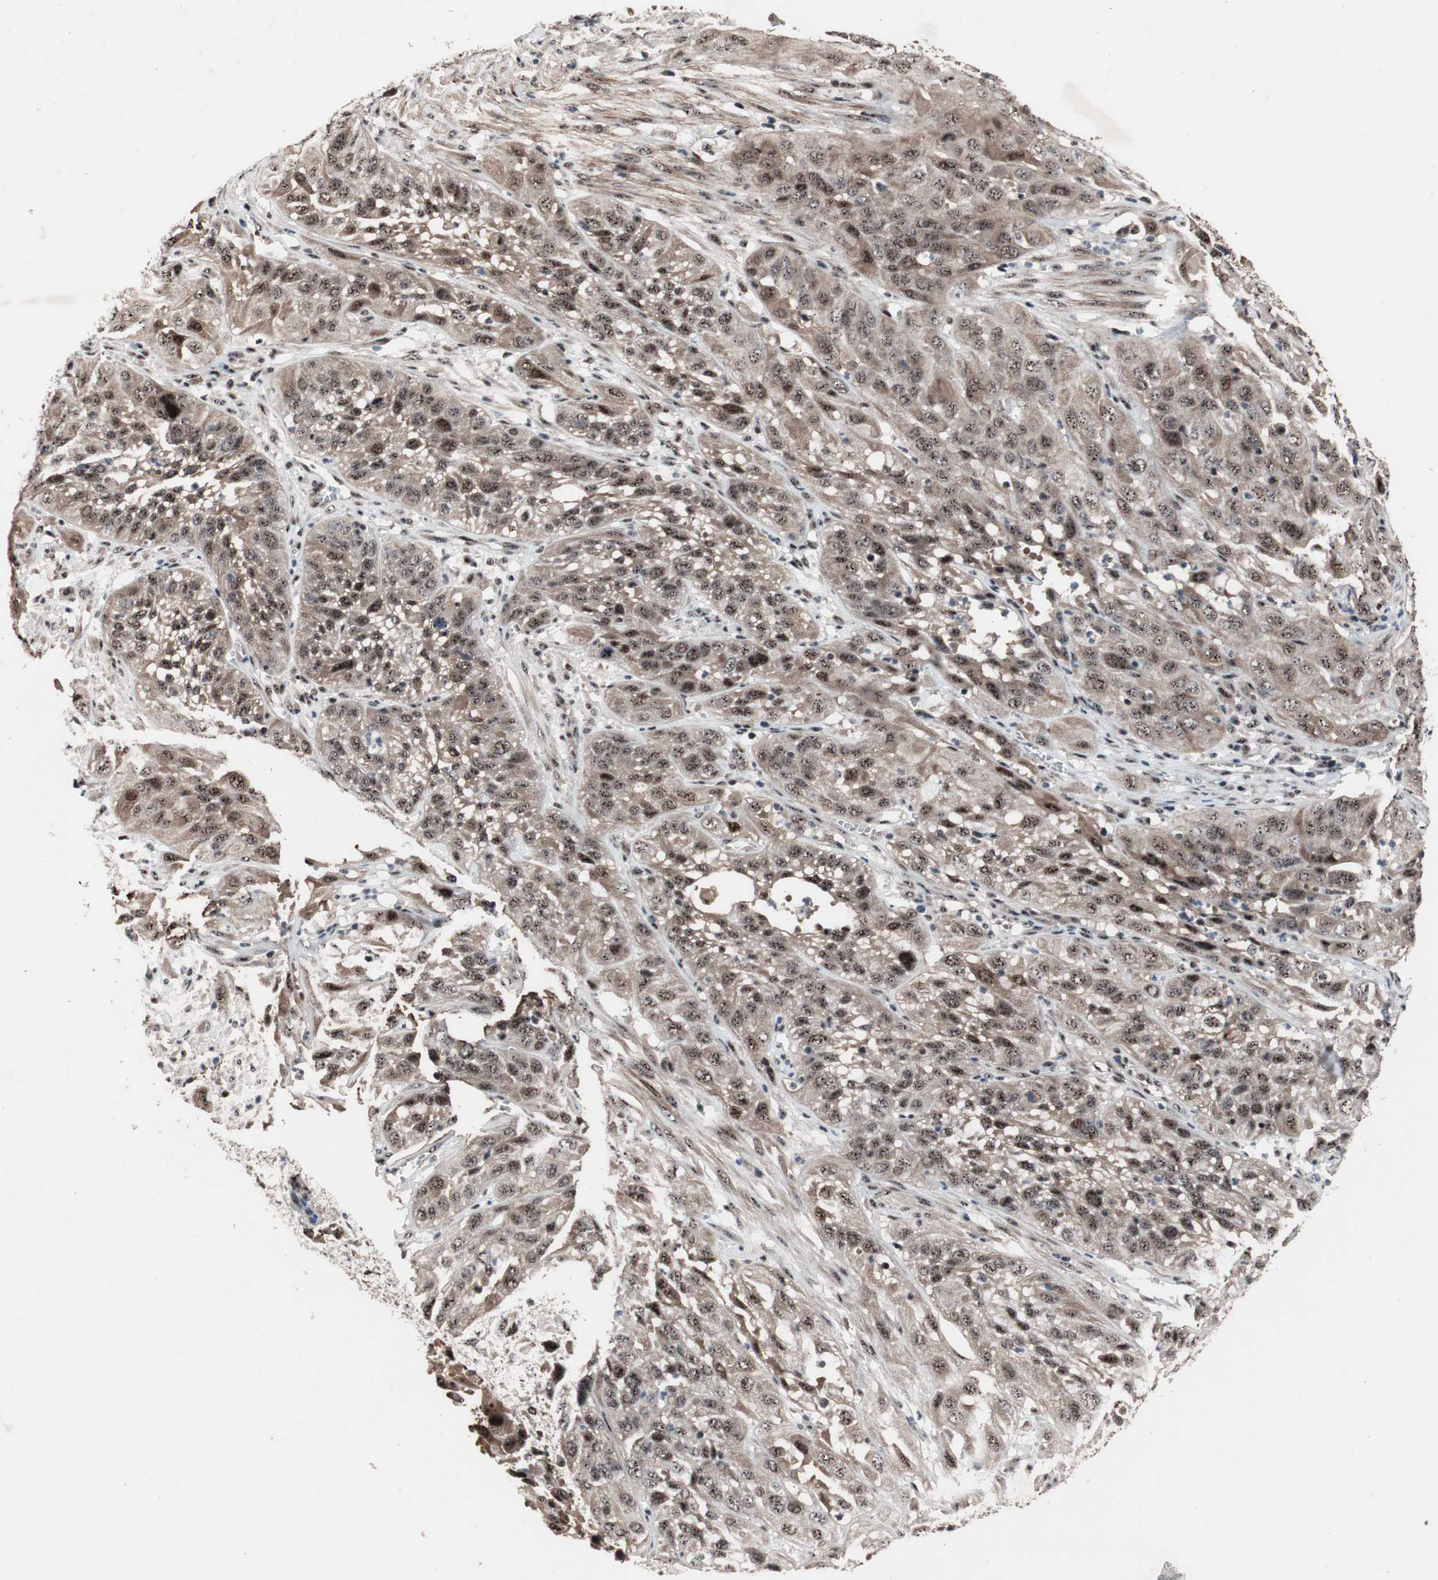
{"staining": {"intensity": "moderate", "quantity": ">75%", "location": "cytoplasmic/membranous,nuclear"}, "tissue": "cervical cancer", "cell_type": "Tumor cells", "image_type": "cancer", "snomed": [{"axis": "morphology", "description": "Squamous cell carcinoma, NOS"}, {"axis": "topography", "description": "Cervix"}], "caption": "Human squamous cell carcinoma (cervical) stained for a protein (brown) exhibits moderate cytoplasmic/membranous and nuclear positive positivity in approximately >75% of tumor cells.", "gene": "SOX7", "patient": {"sex": "female", "age": 32}}